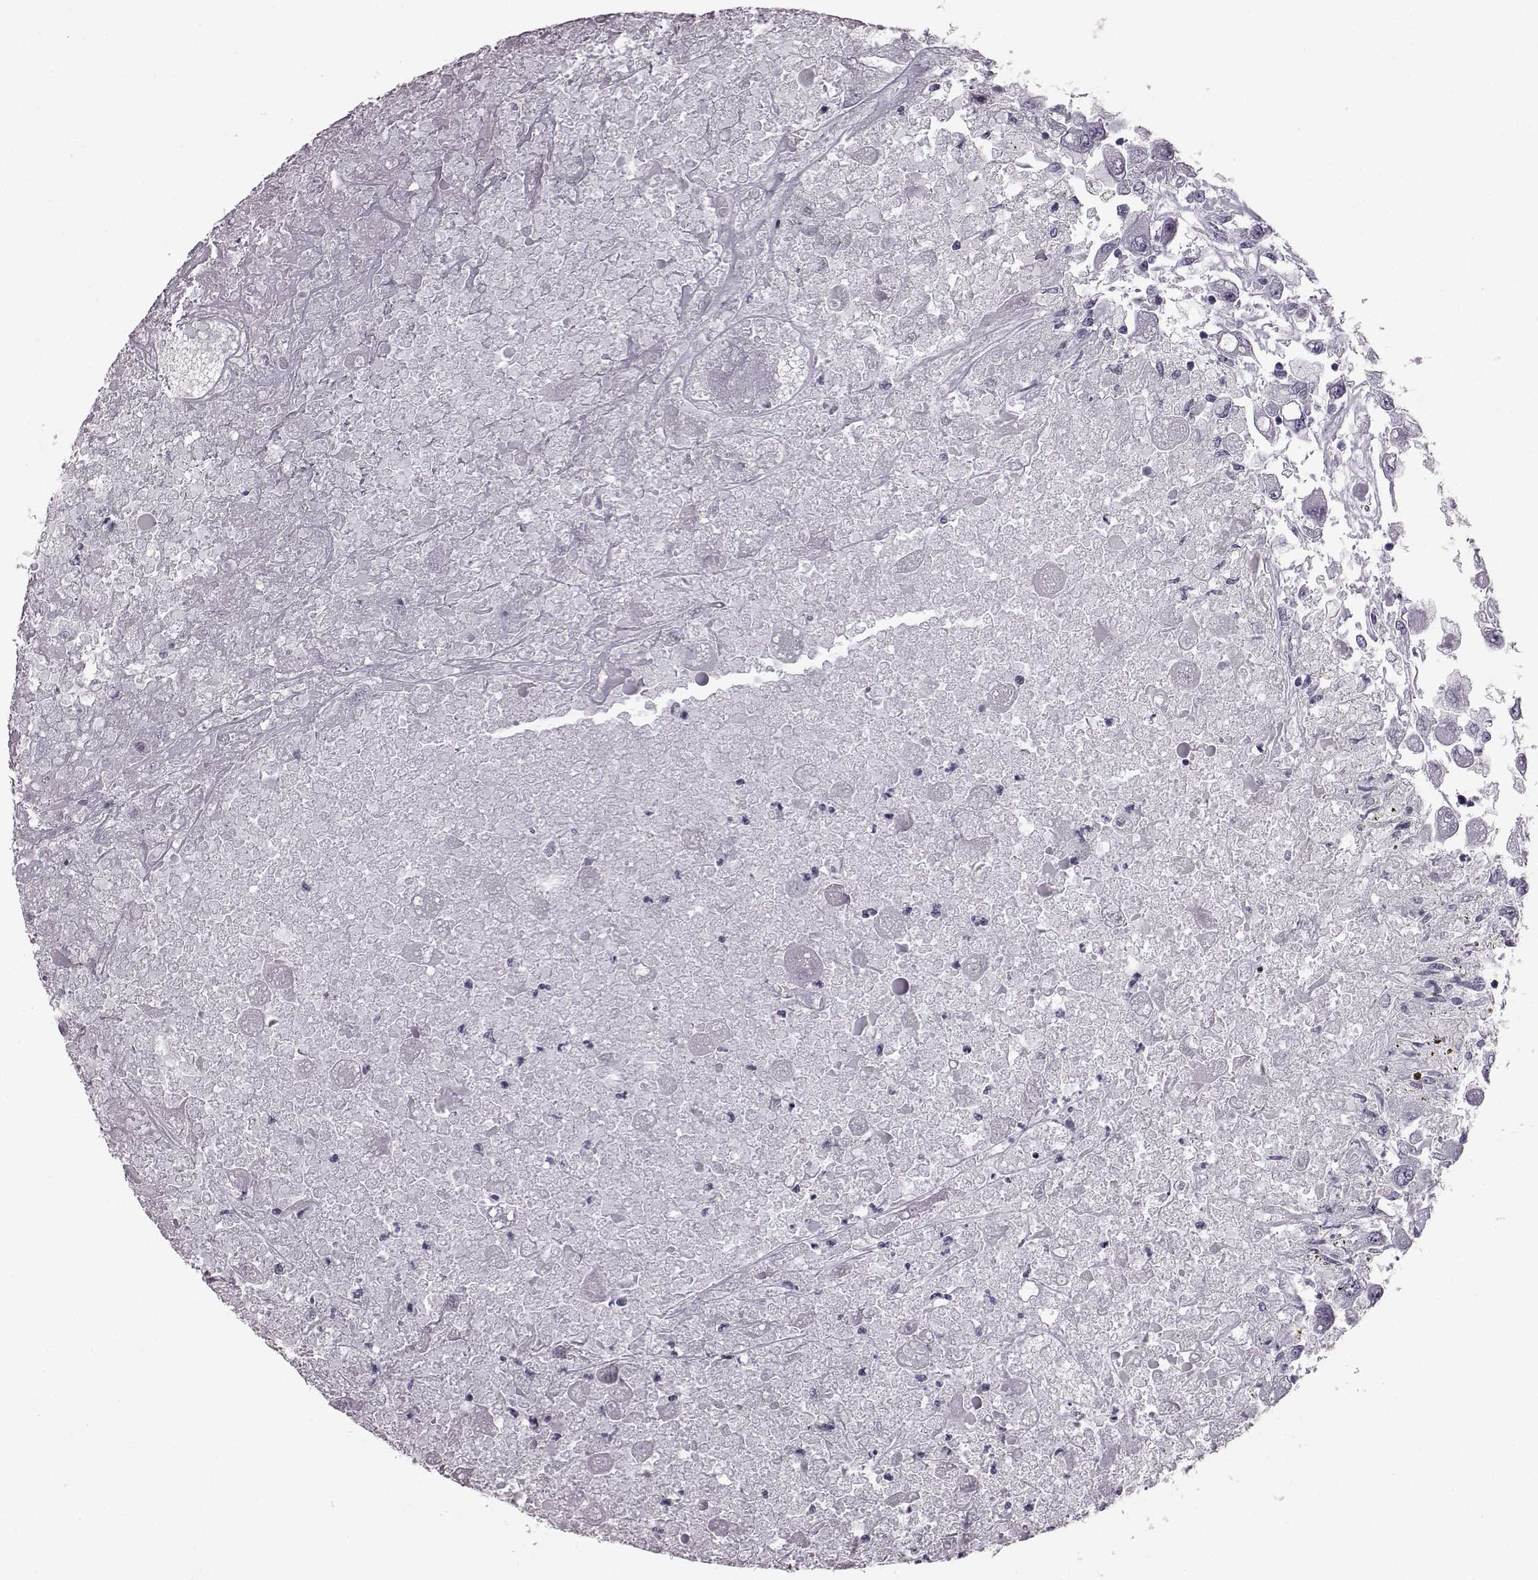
{"staining": {"intensity": "negative", "quantity": "none", "location": "none"}, "tissue": "renal cancer", "cell_type": "Tumor cells", "image_type": "cancer", "snomed": [{"axis": "morphology", "description": "Adenocarcinoma, NOS"}, {"axis": "topography", "description": "Kidney"}], "caption": "A high-resolution image shows IHC staining of adenocarcinoma (renal), which displays no significant expression in tumor cells. (DAB IHC visualized using brightfield microscopy, high magnification).", "gene": "JSRP1", "patient": {"sex": "female", "age": 67}}